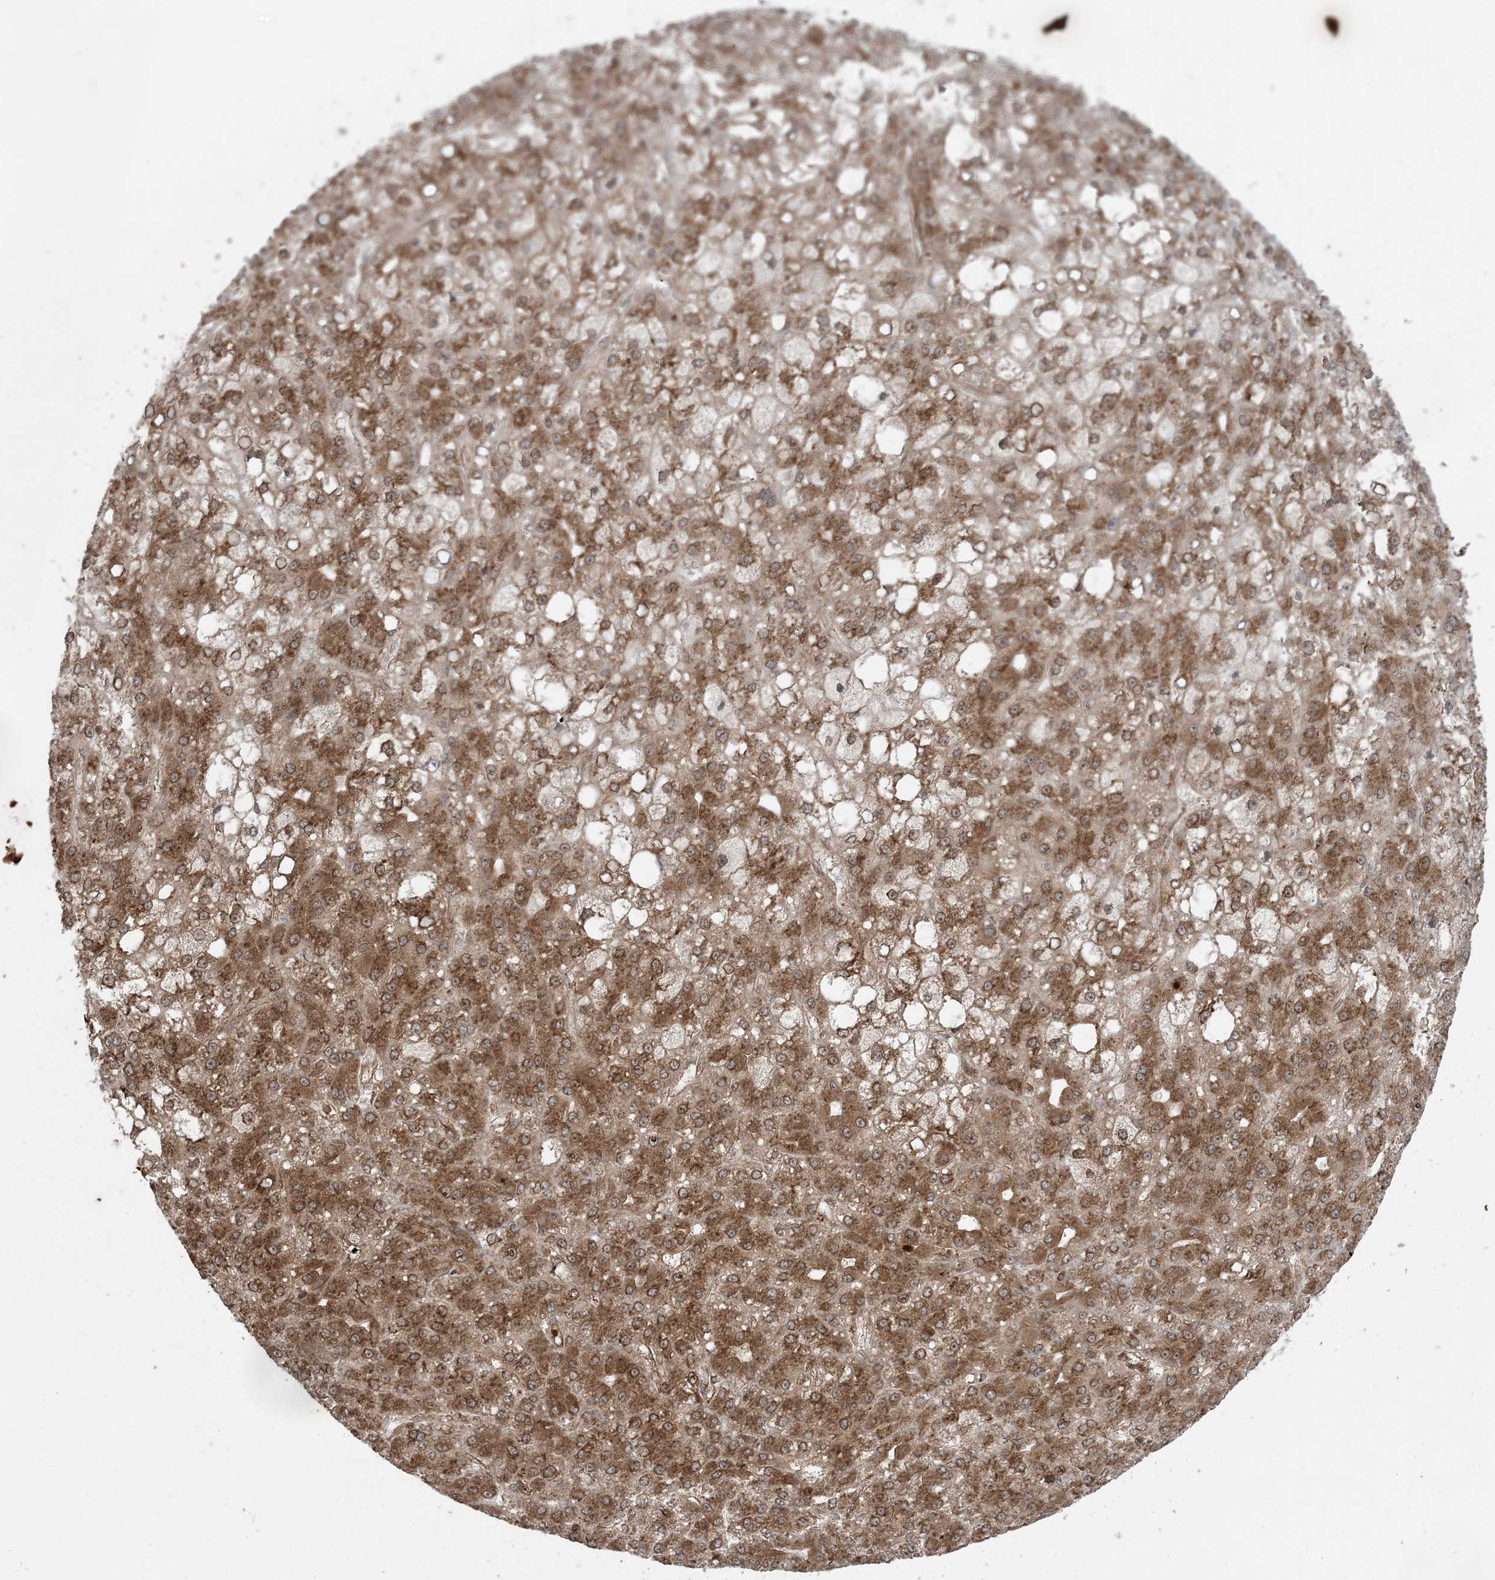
{"staining": {"intensity": "moderate", "quantity": ">75%", "location": "cytoplasmic/membranous"}, "tissue": "liver cancer", "cell_type": "Tumor cells", "image_type": "cancer", "snomed": [{"axis": "morphology", "description": "Carcinoma, Hepatocellular, NOS"}, {"axis": "topography", "description": "Liver"}], "caption": "Immunohistochemistry (IHC) (DAB (3,3'-diaminobenzidine)) staining of human liver cancer exhibits moderate cytoplasmic/membranous protein expression in approximately >75% of tumor cells.", "gene": "DDX19B", "patient": {"sex": "male", "age": 67}}